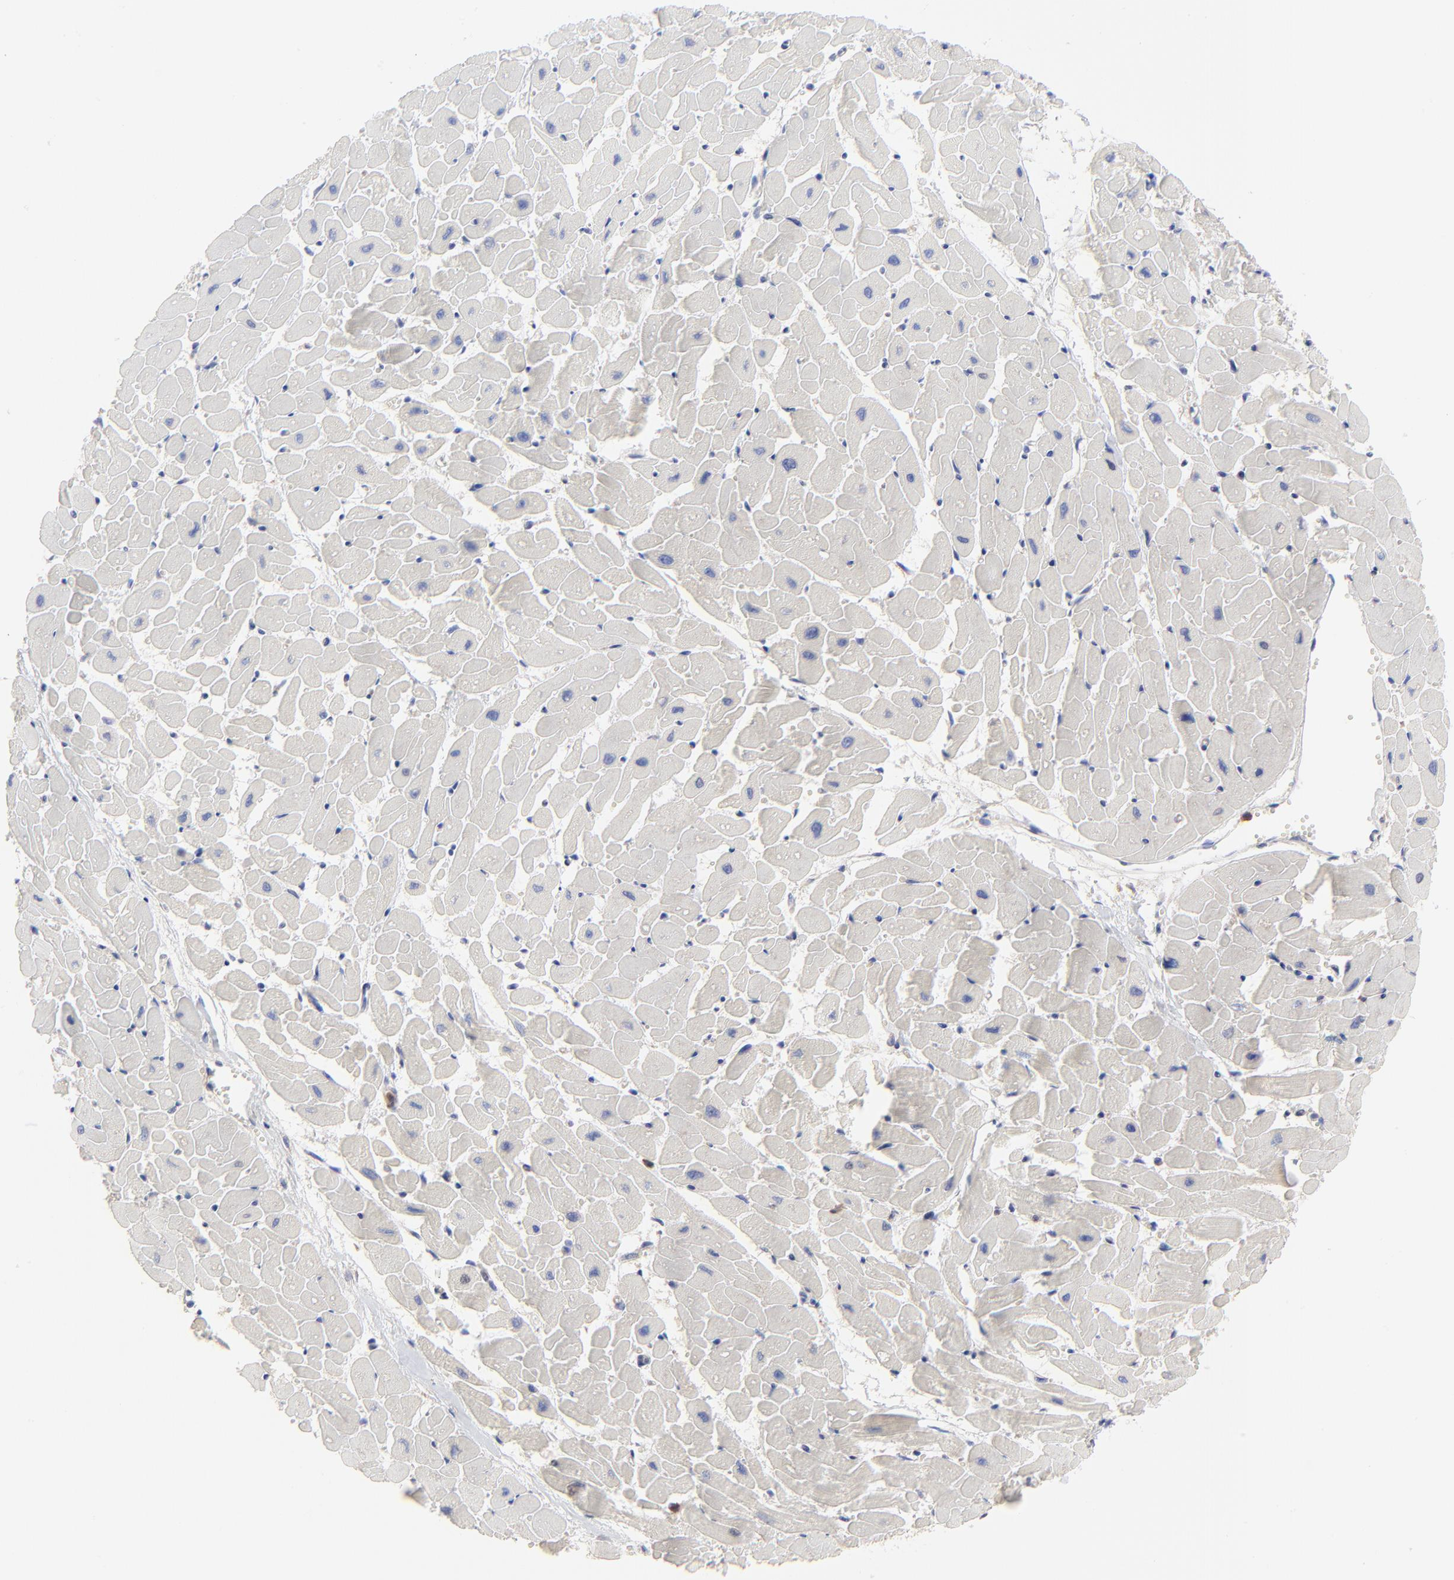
{"staining": {"intensity": "negative", "quantity": "none", "location": "none"}, "tissue": "heart muscle", "cell_type": "Cardiomyocytes", "image_type": "normal", "snomed": [{"axis": "morphology", "description": "Normal tissue, NOS"}, {"axis": "topography", "description": "Heart"}], "caption": "This histopathology image is of normal heart muscle stained with immunohistochemistry to label a protein in brown with the nuclei are counter-stained blue. There is no expression in cardiomyocytes. Brightfield microscopy of immunohistochemistry (IHC) stained with DAB (brown) and hematoxylin (blue), captured at high magnification.", "gene": "PPFIBP2", "patient": {"sex": "female", "age": 19}}